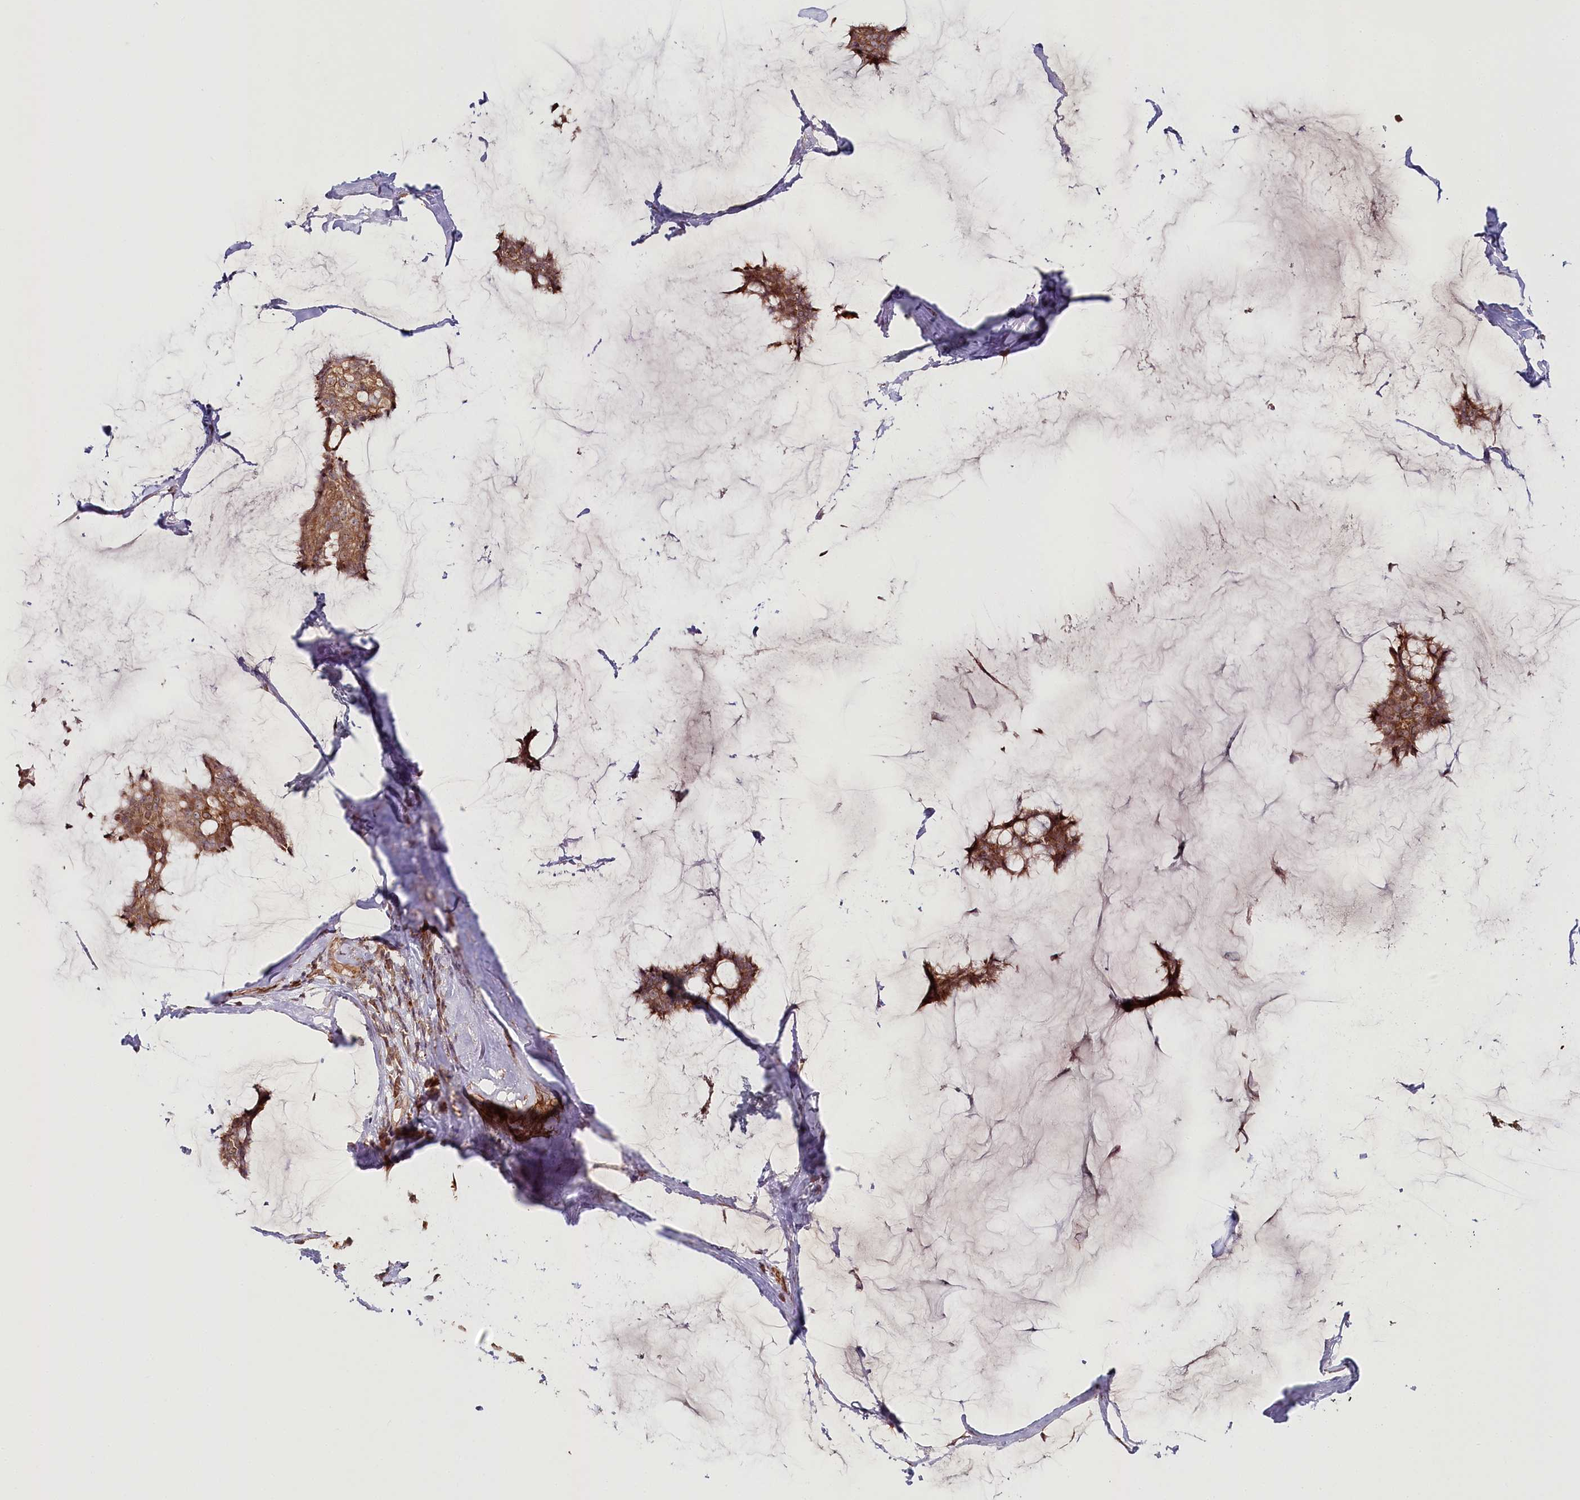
{"staining": {"intensity": "moderate", "quantity": ">75%", "location": "cytoplasmic/membranous"}, "tissue": "breast cancer", "cell_type": "Tumor cells", "image_type": "cancer", "snomed": [{"axis": "morphology", "description": "Duct carcinoma"}, {"axis": "topography", "description": "Breast"}], "caption": "A photomicrograph of human invasive ductal carcinoma (breast) stained for a protein displays moderate cytoplasmic/membranous brown staining in tumor cells.", "gene": "OTUD4", "patient": {"sex": "female", "age": 93}}